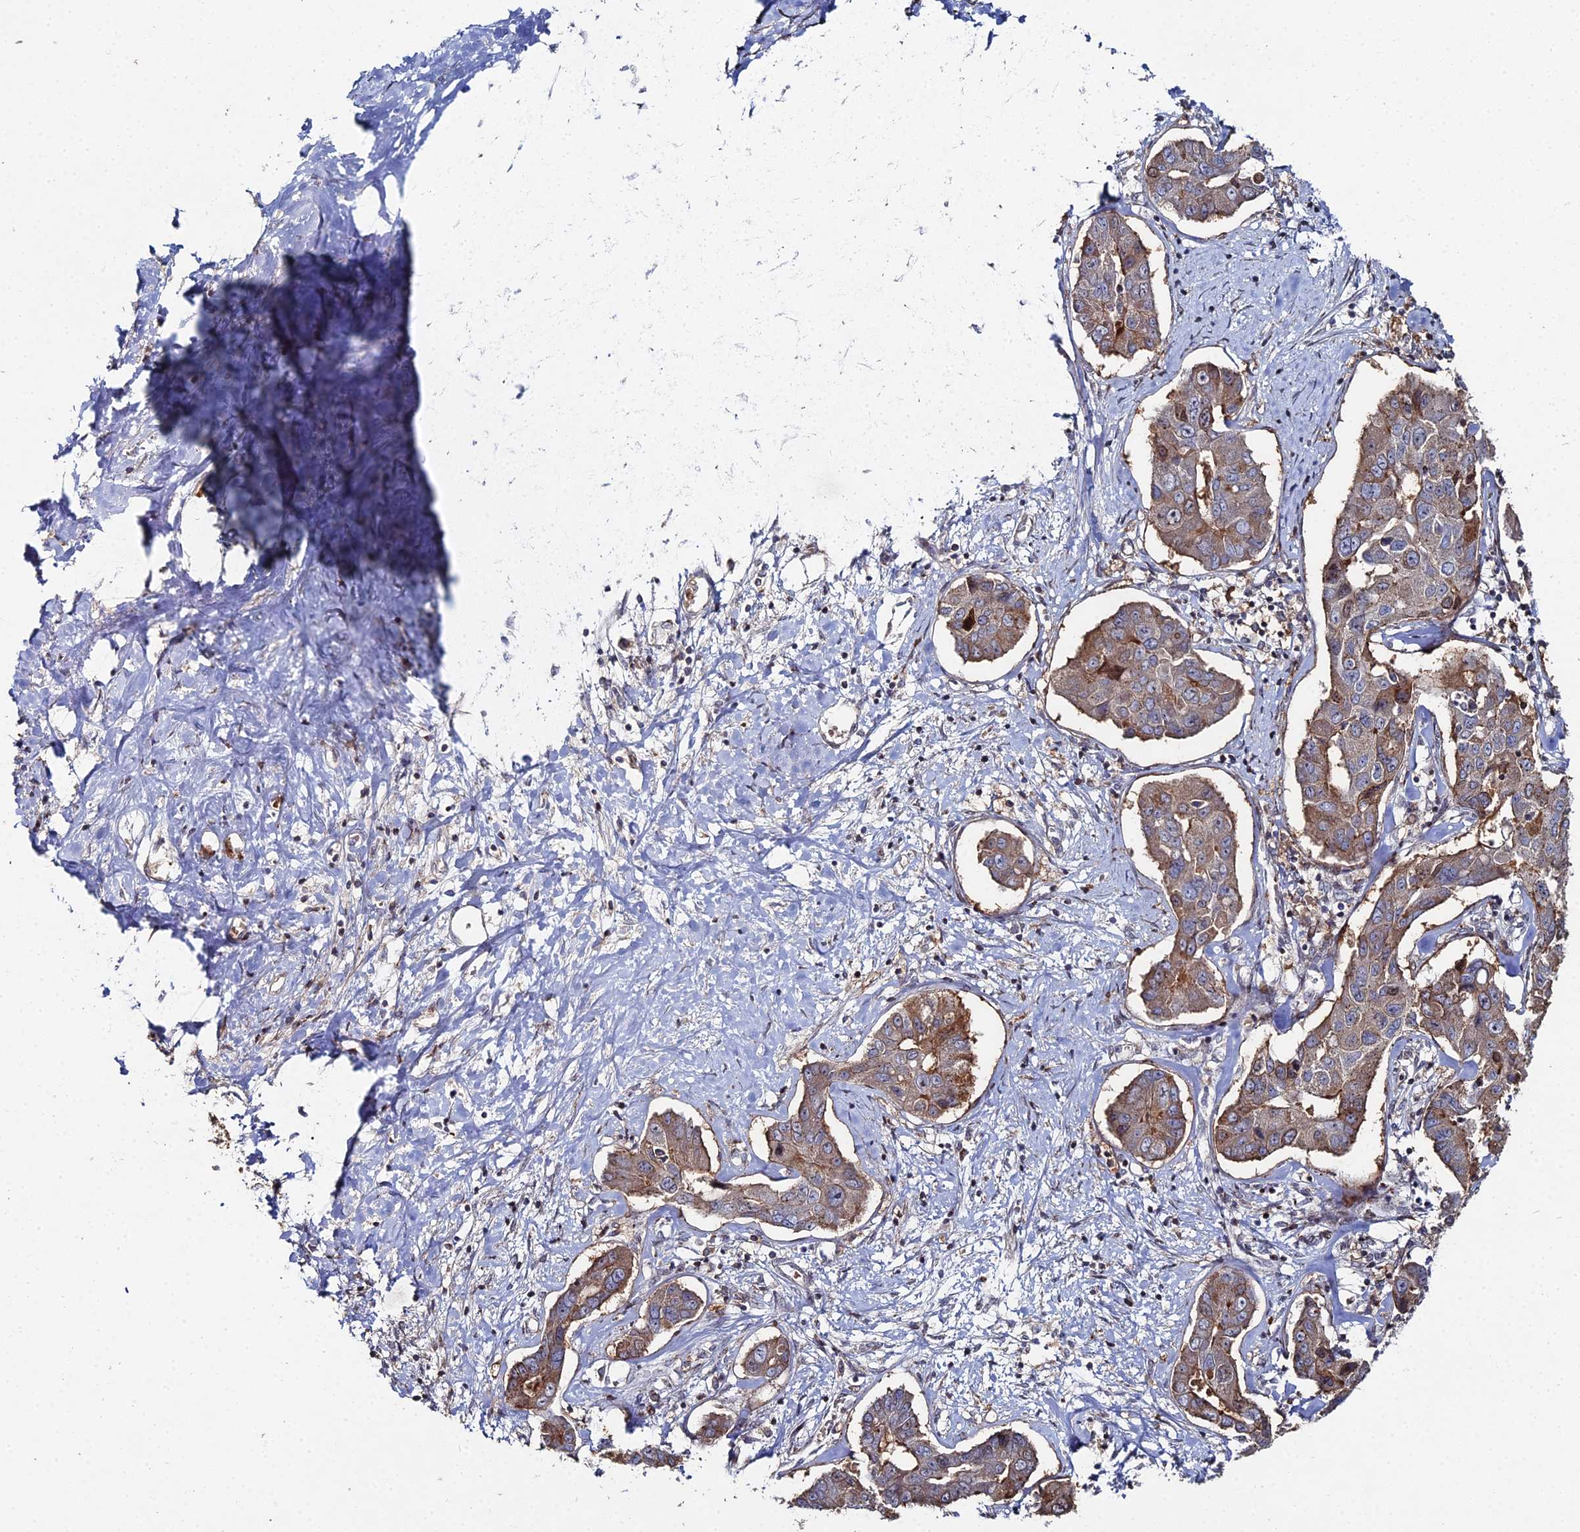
{"staining": {"intensity": "moderate", "quantity": ">75%", "location": "cytoplasmic/membranous"}, "tissue": "liver cancer", "cell_type": "Tumor cells", "image_type": "cancer", "snomed": [{"axis": "morphology", "description": "Cholangiocarcinoma"}, {"axis": "topography", "description": "Liver"}], "caption": "The histopathology image reveals a brown stain indicating the presence of a protein in the cytoplasmic/membranous of tumor cells in liver cancer. The staining is performed using DAB (3,3'-diaminobenzidine) brown chromogen to label protein expression. The nuclei are counter-stained blue using hematoxylin.", "gene": "SGMS1", "patient": {"sex": "male", "age": 59}}